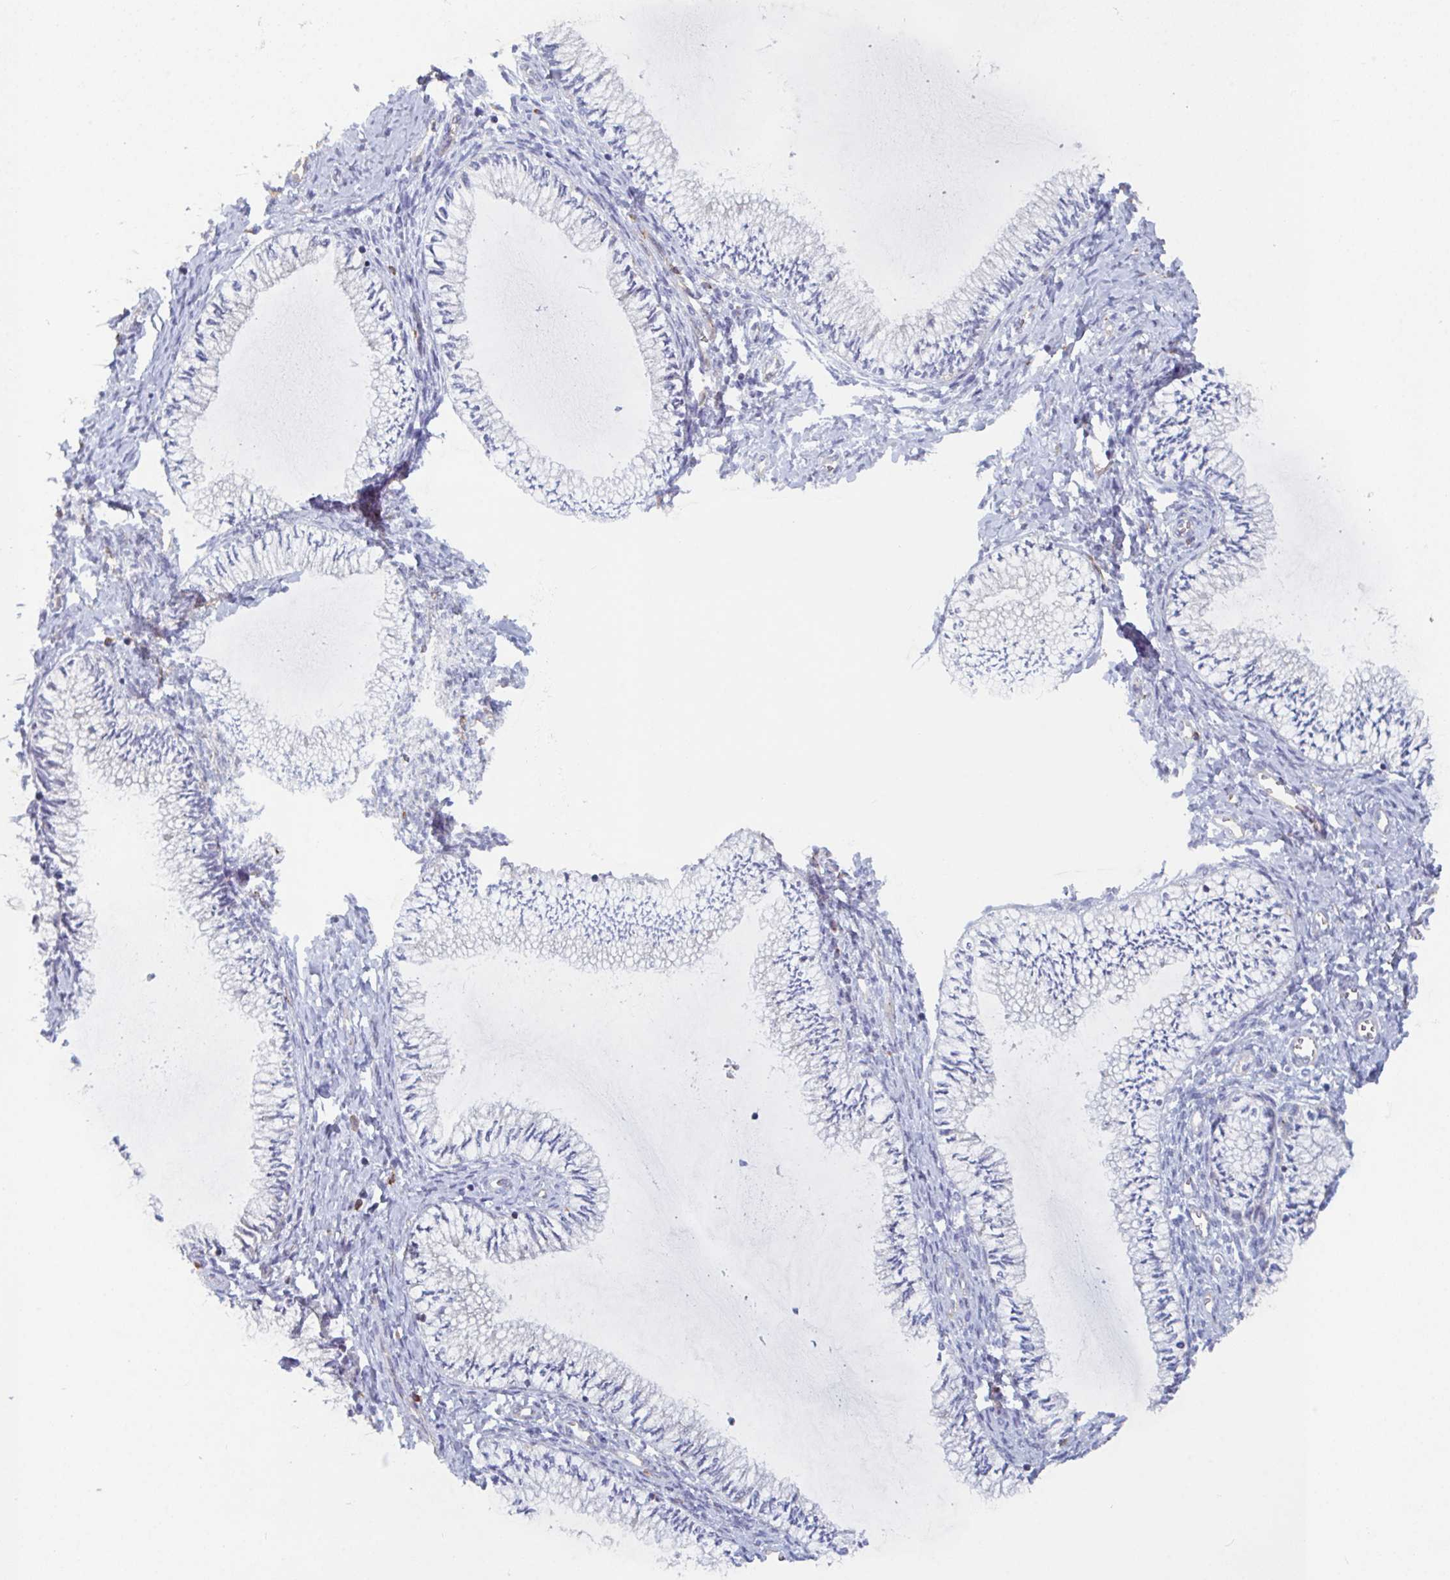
{"staining": {"intensity": "negative", "quantity": "none", "location": "none"}, "tissue": "cervix", "cell_type": "Glandular cells", "image_type": "normal", "snomed": [{"axis": "morphology", "description": "Normal tissue, NOS"}, {"axis": "topography", "description": "Cervix"}], "caption": "Immunohistochemistry of benign human cervix reveals no staining in glandular cells. (Brightfield microscopy of DAB (3,3'-diaminobenzidine) immunohistochemistry at high magnification).", "gene": "MANBA", "patient": {"sex": "female", "age": 24}}